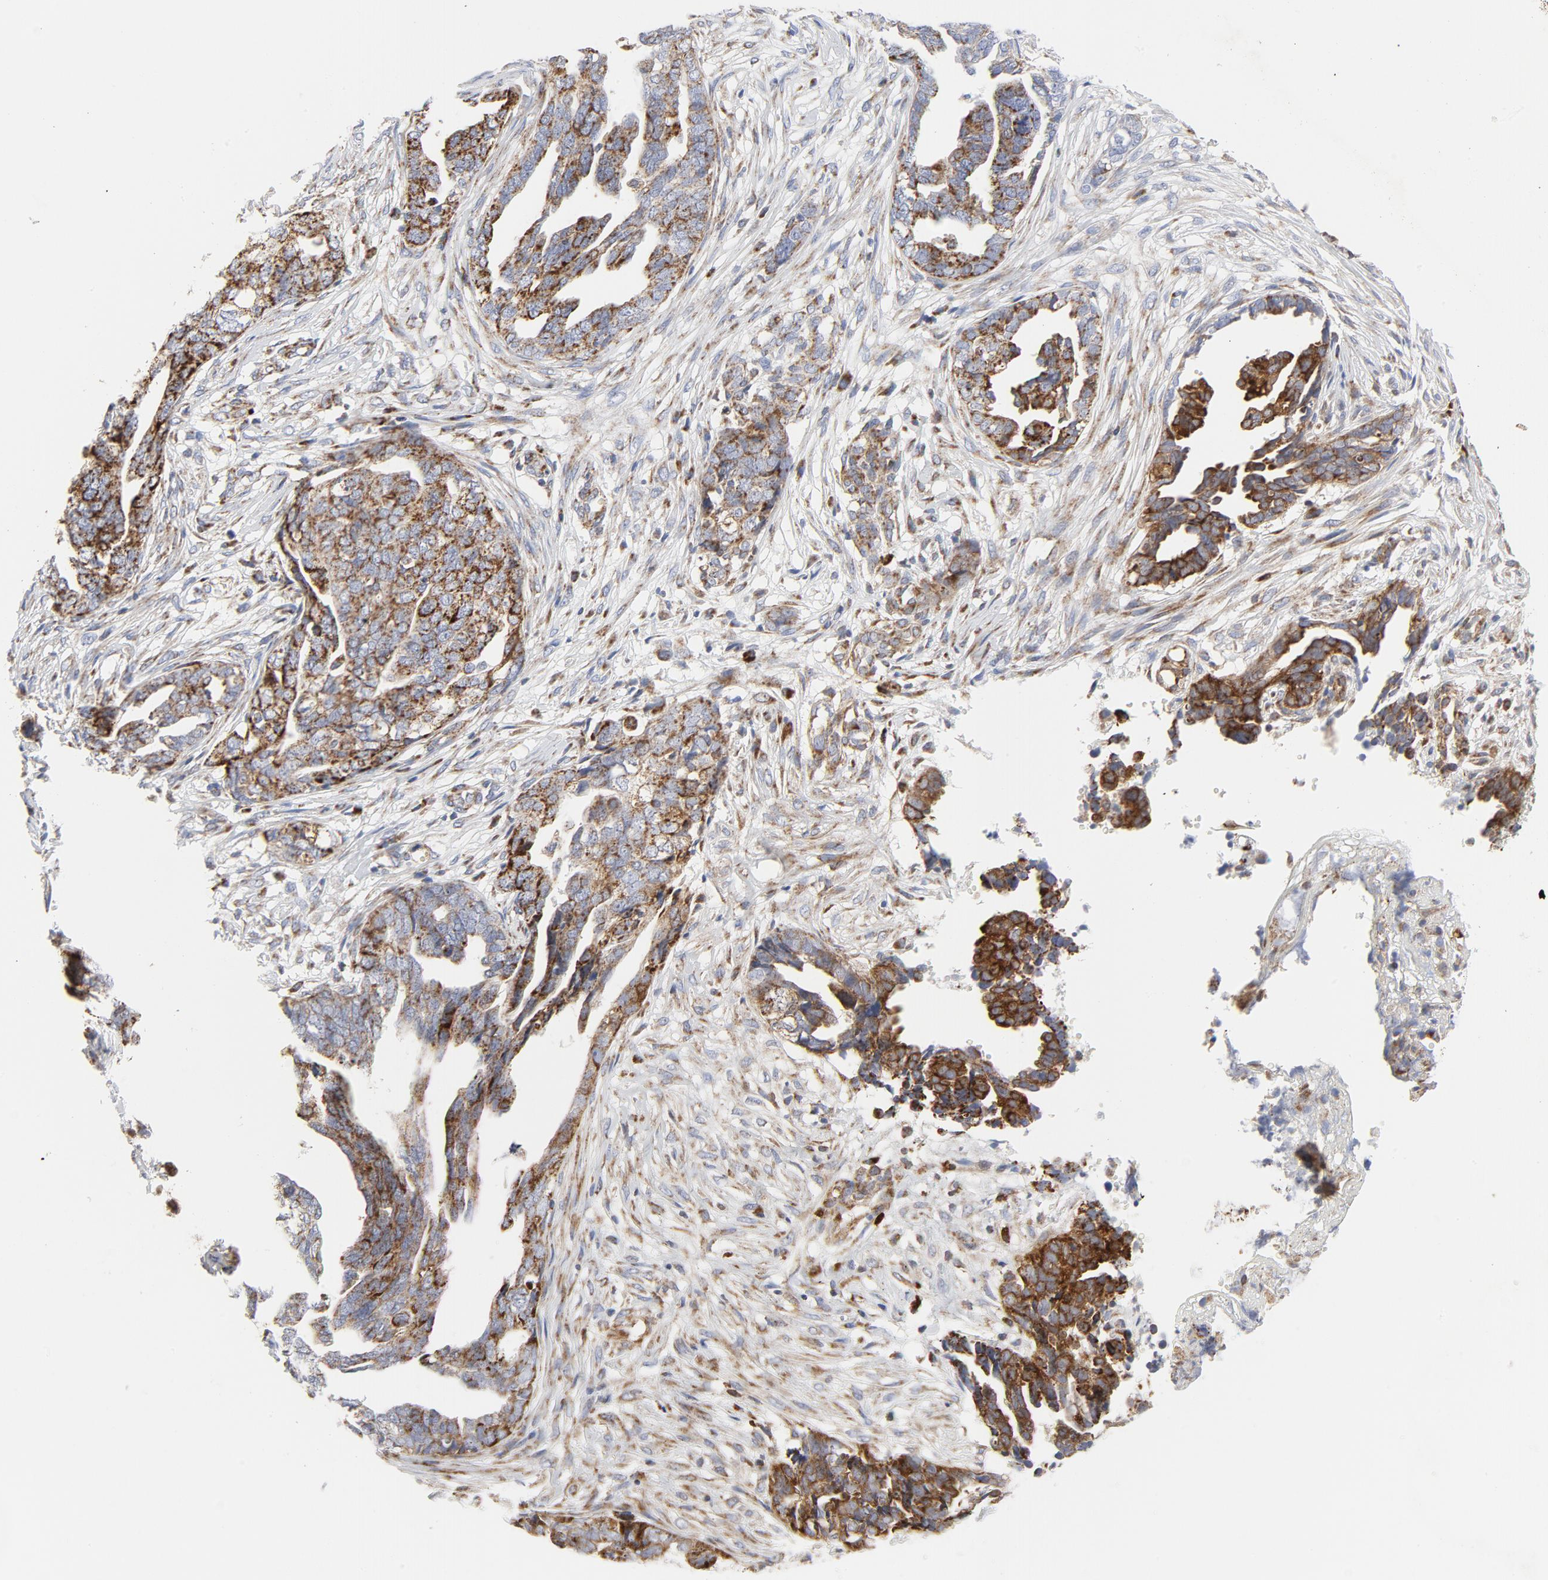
{"staining": {"intensity": "strong", "quantity": ">75%", "location": "cytoplasmic/membranous"}, "tissue": "ovarian cancer", "cell_type": "Tumor cells", "image_type": "cancer", "snomed": [{"axis": "morphology", "description": "Normal tissue, NOS"}, {"axis": "morphology", "description": "Cystadenocarcinoma, serous, NOS"}, {"axis": "topography", "description": "Fallopian tube"}, {"axis": "topography", "description": "Ovary"}], "caption": "Protein expression analysis of human ovarian cancer reveals strong cytoplasmic/membranous staining in about >75% of tumor cells.", "gene": "CYCS", "patient": {"sex": "female", "age": 56}}